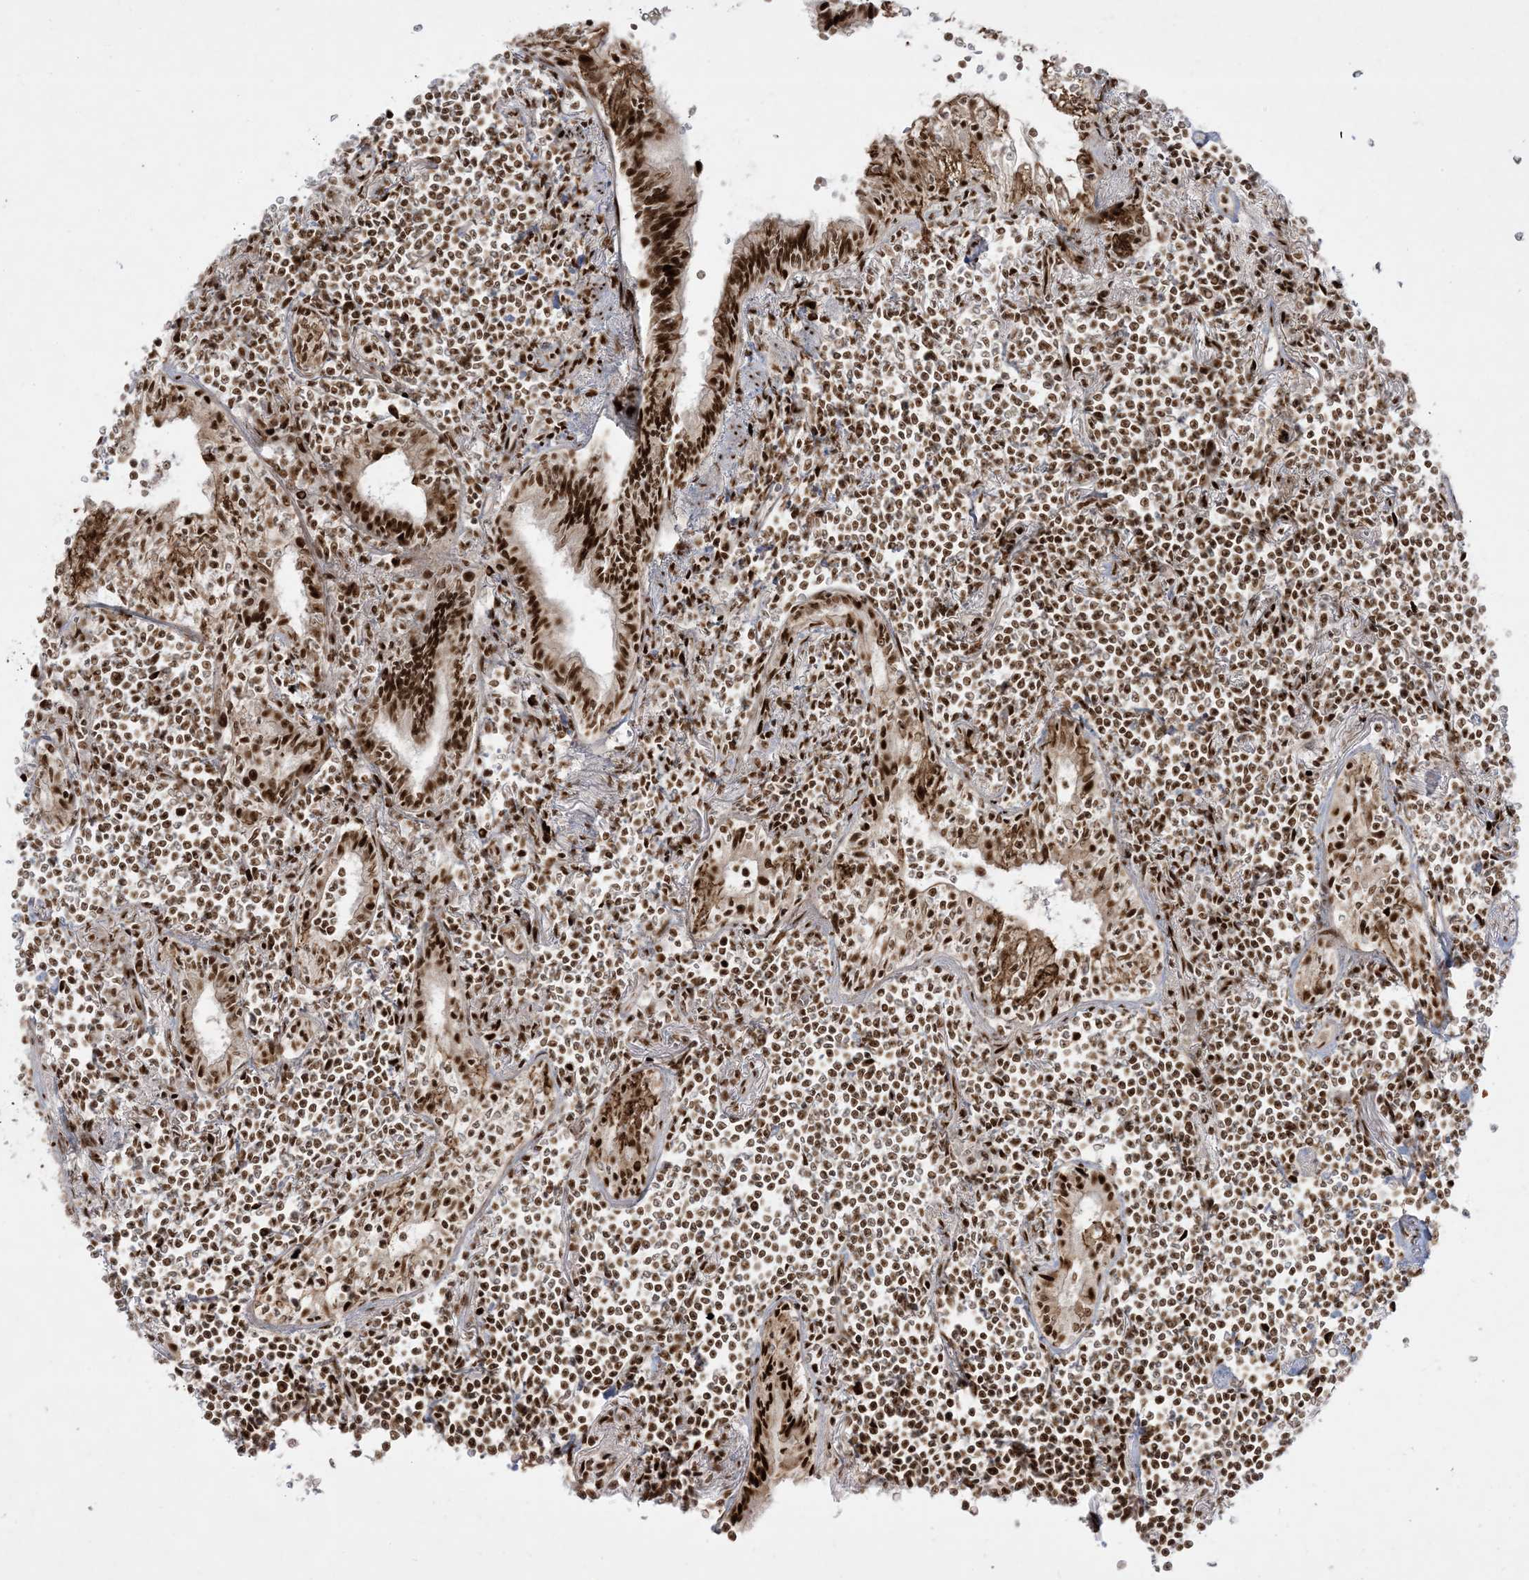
{"staining": {"intensity": "strong", "quantity": ">75%", "location": "nuclear"}, "tissue": "lymphoma", "cell_type": "Tumor cells", "image_type": "cancer", "snomed": [{"axis": "morphology", "description": "Malignant lymphoma, non-Hodgkin's type, Low grade"}, {"axis": "topography", "description": "Lung"}], "caption": "A photomicrograph showing strong nuclear staining in about >75% of tumor cells in low-grade malignant lymphoma, non-Hodgkin's type, as visualized by brown immunohistochemical staining.", "gene": "RBM10", "patient": {"sex": "female", "age": 71}}